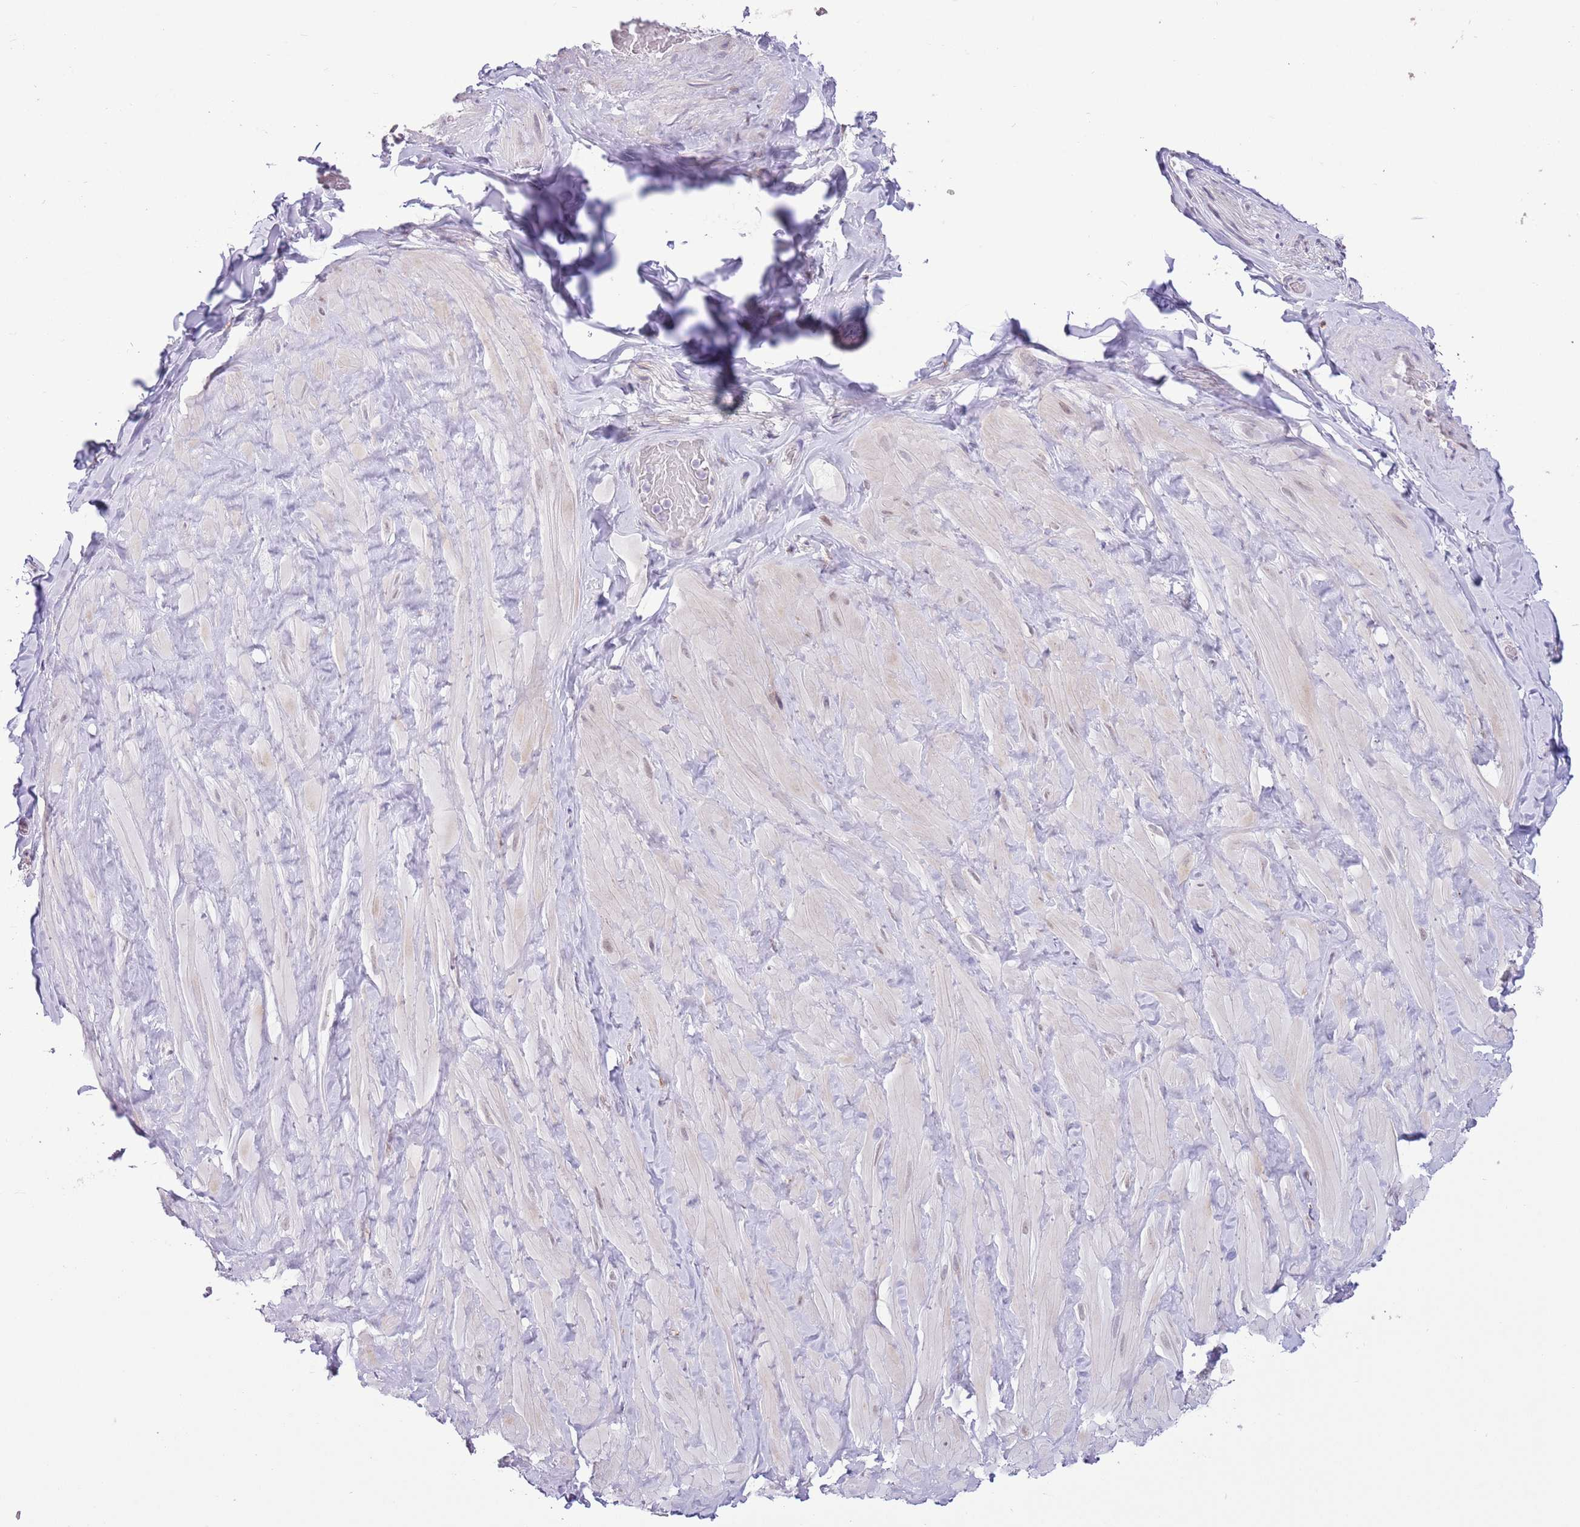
{"staining": {"intensity": "negative", "quantity": "none", "location": "none"}, "tissue": "adipose tissue", "cell_type": "Adipocytes", "image_type": "normal", "snomed": [{"axis": "morphology", "description": "Normal tissue, NOS"}, {"axis": "topography", "description": "Soft tissue"}, {"axis": "topography", "description": "Vascular tissue"}], "caption": "Immunohistochemistry (IHC) of unremarkable adipose tissue shows no staining in adipocytes.", "gene": "ZNF576", "patient": {"sex": "male", "age": 41}}